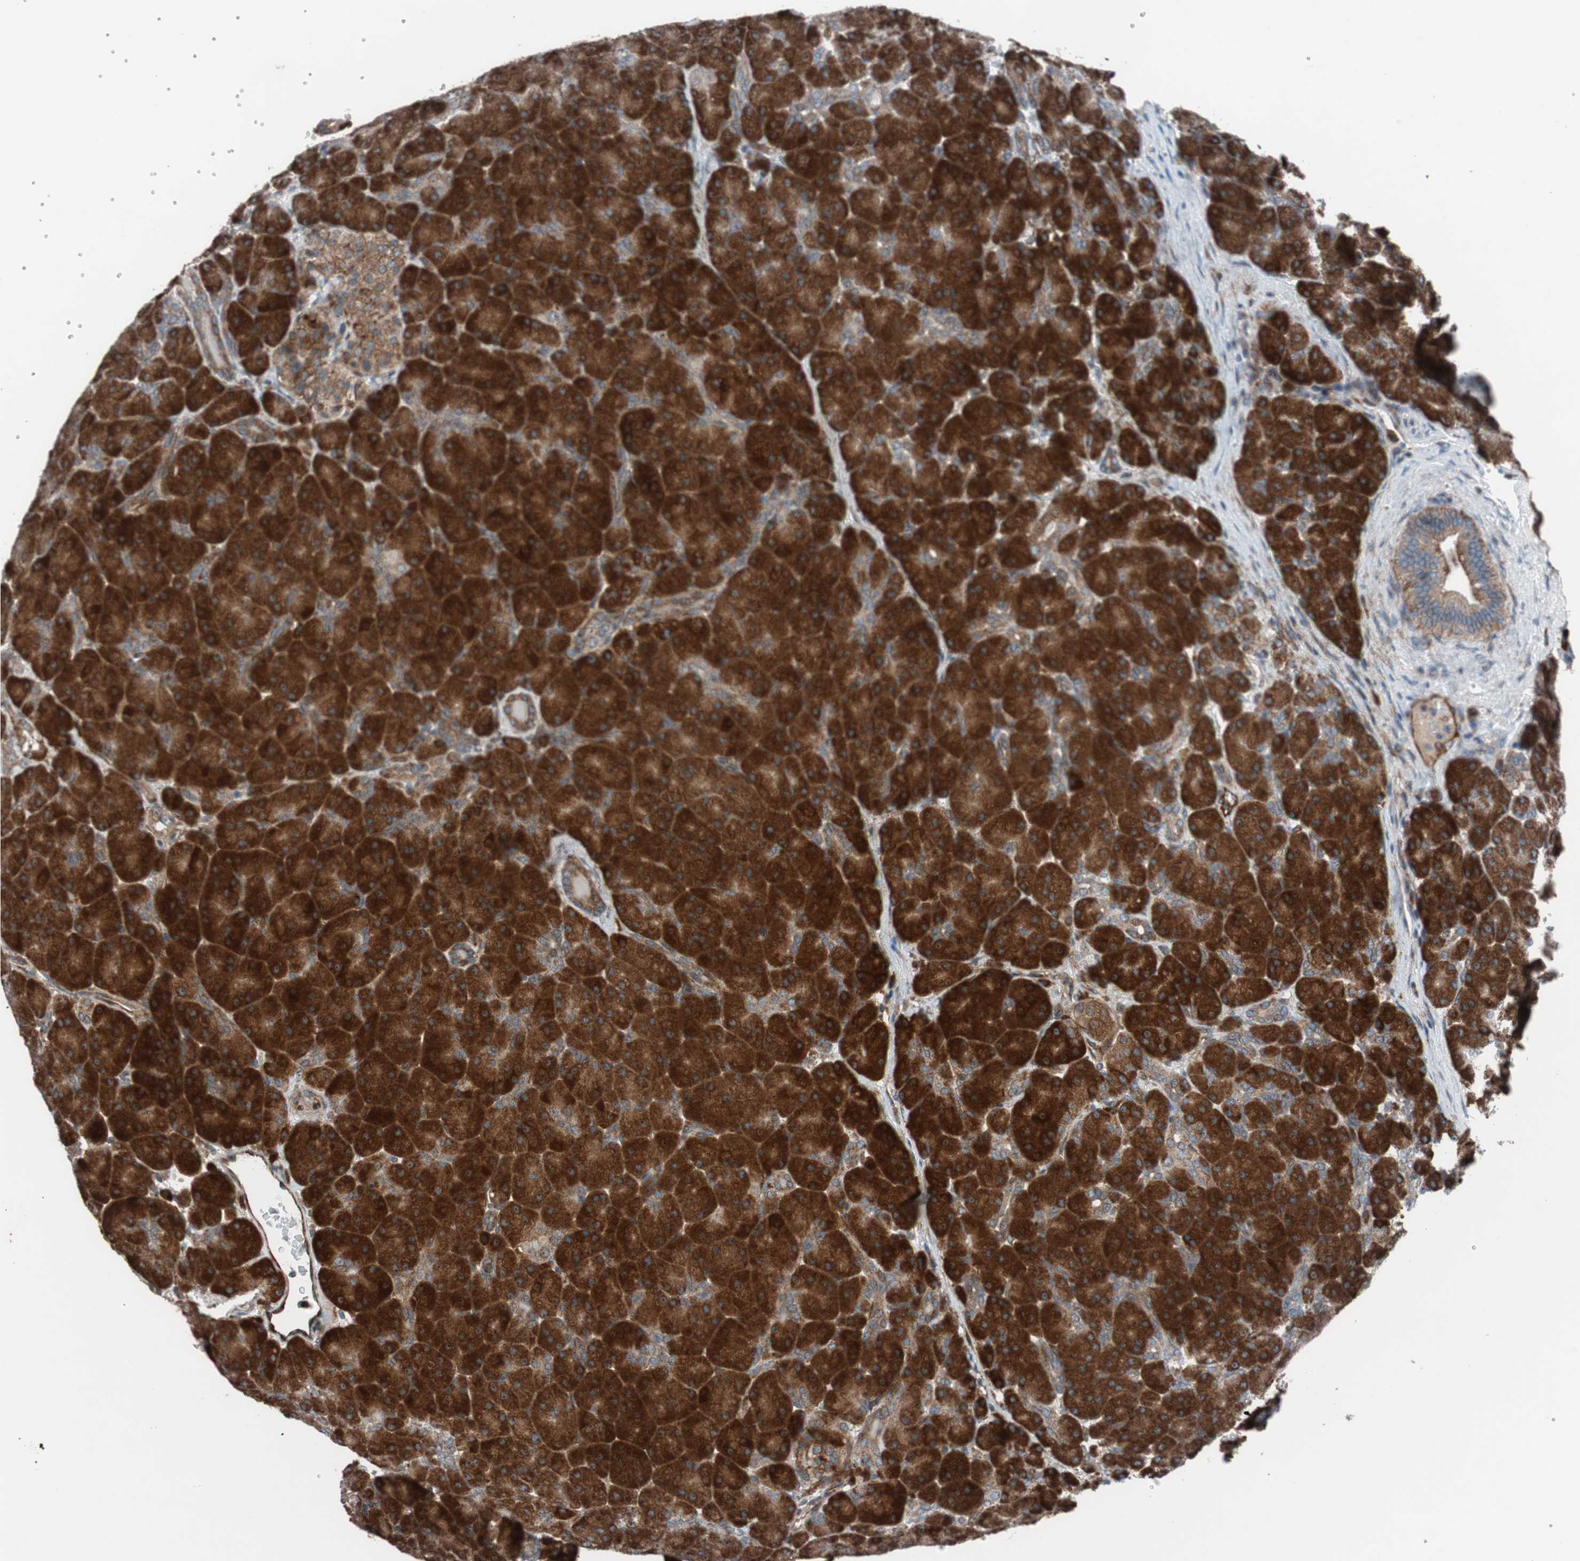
{"staining": {"intensity": "strong", "quantity": ">75%", "location": "cytoplasmic/membranous"}, "tissue": "pancreas", "cell_type": "Exocrine glandular cells", "image_type": "normal", "snomed": [{"axis": "morphology", "description": "Normal tissue, NOS"}, {"axis": "topography", "description": "Pancreas"}], "caption": "DAB (3,3'-diaminobenzidine) immunohistochemical staining of normal pancreas displays strong cytoplasmic/membranous protein positivity in about >75% of exocrine glandular cells.", "gene": "CCL14", "patient": {"sex": "male", "age": 66}}